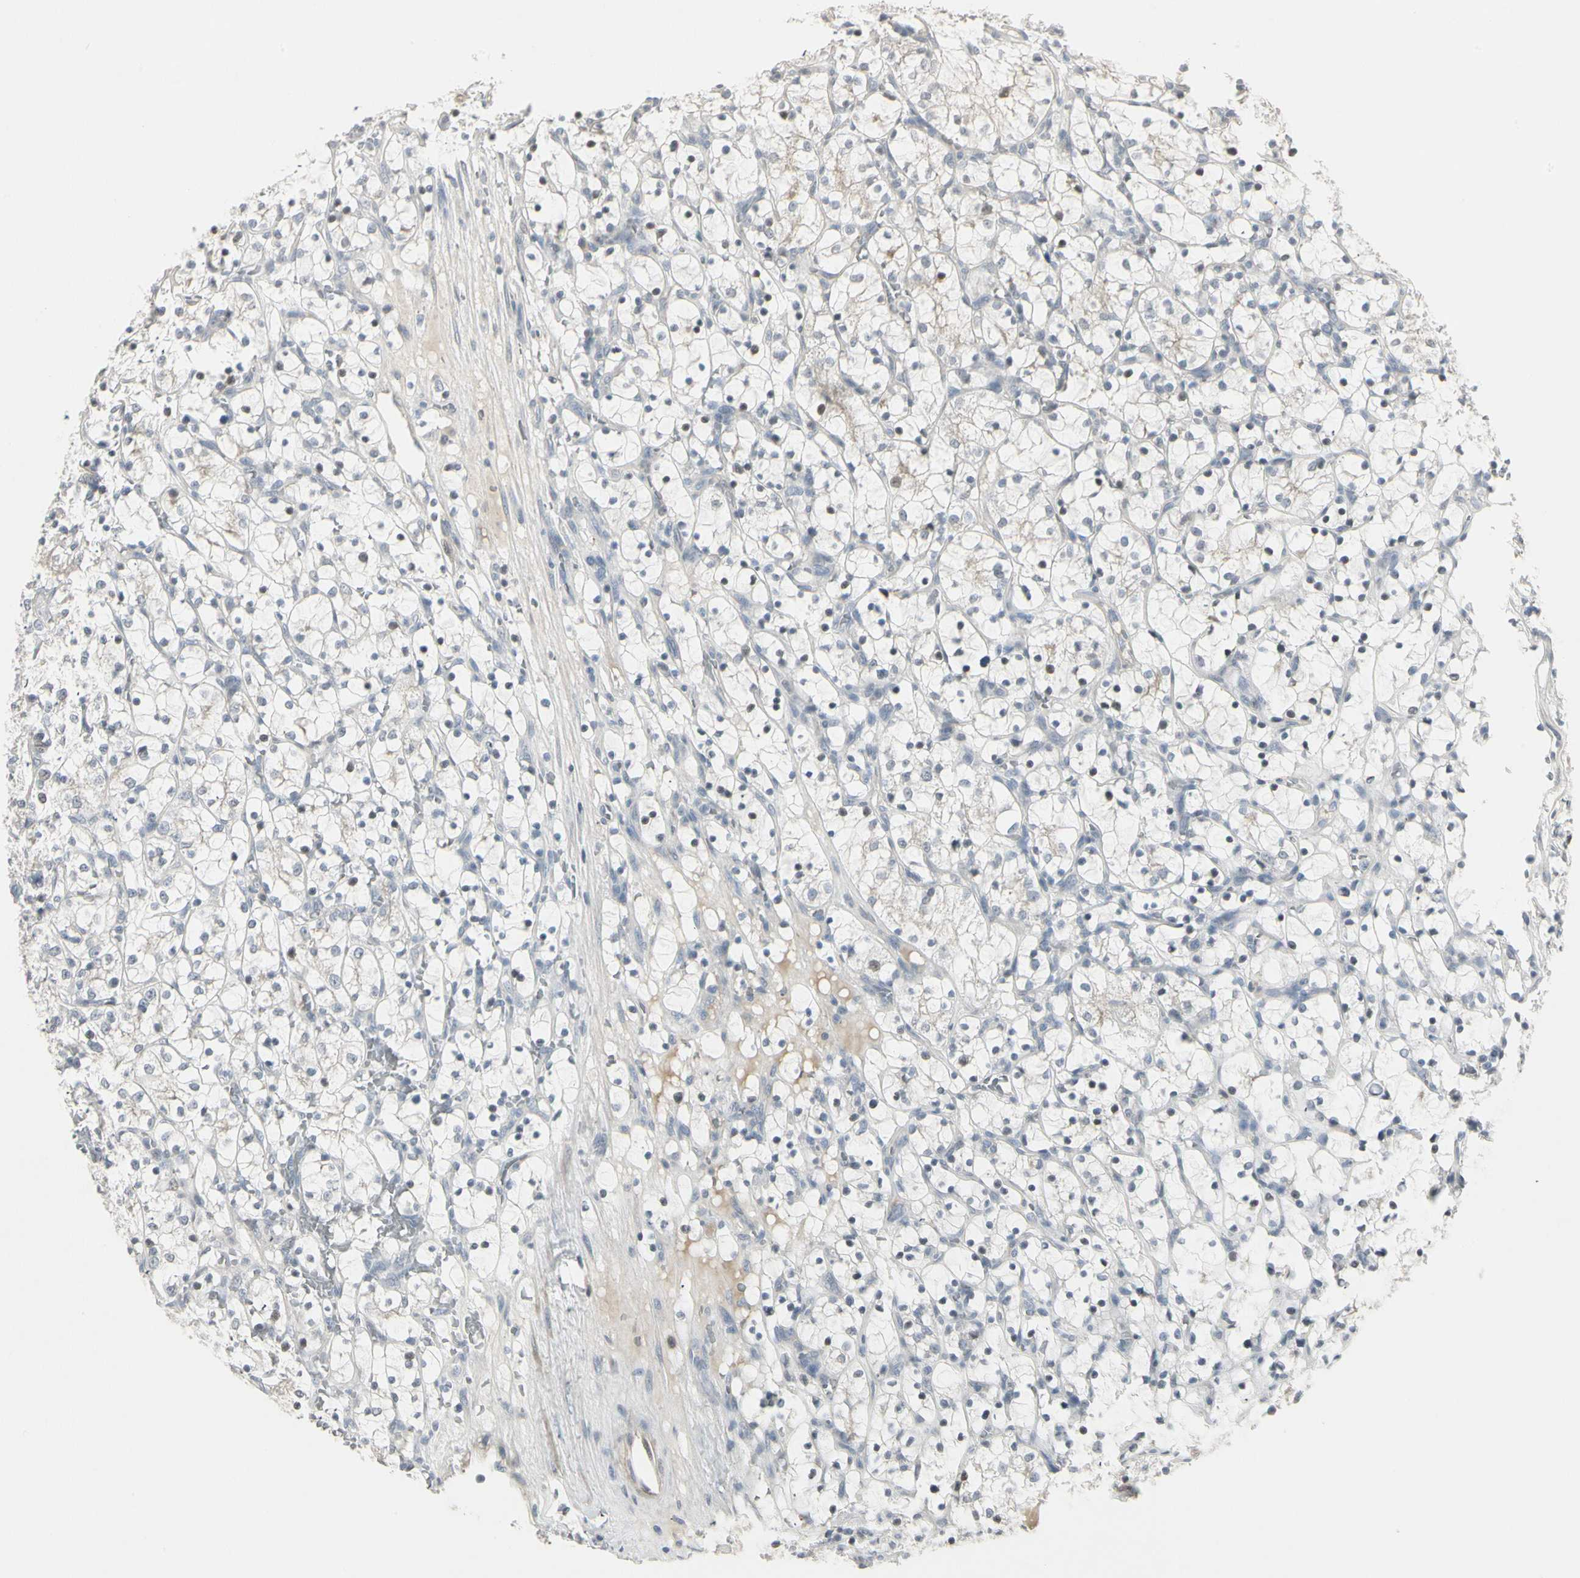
{"staining": {"intensity": "negative", "quantity": "none", "location": "none"}, "tissue": "renal cancer", "cell_type": "Tumor cells", "image_type": "cancer", "snomed": [{"axis": "morphology", "description": "Adenocarcinoma, NOS"}, {"axis": "topography", "description": "Kidney"}], "caption": "Renal adenocarcinoma stained for a protein using immunohistochemistry (IHC) demonstrates no staining tumor cells.", "gene": "DMPK", "patient": {"sex": "female", "age": 69}}